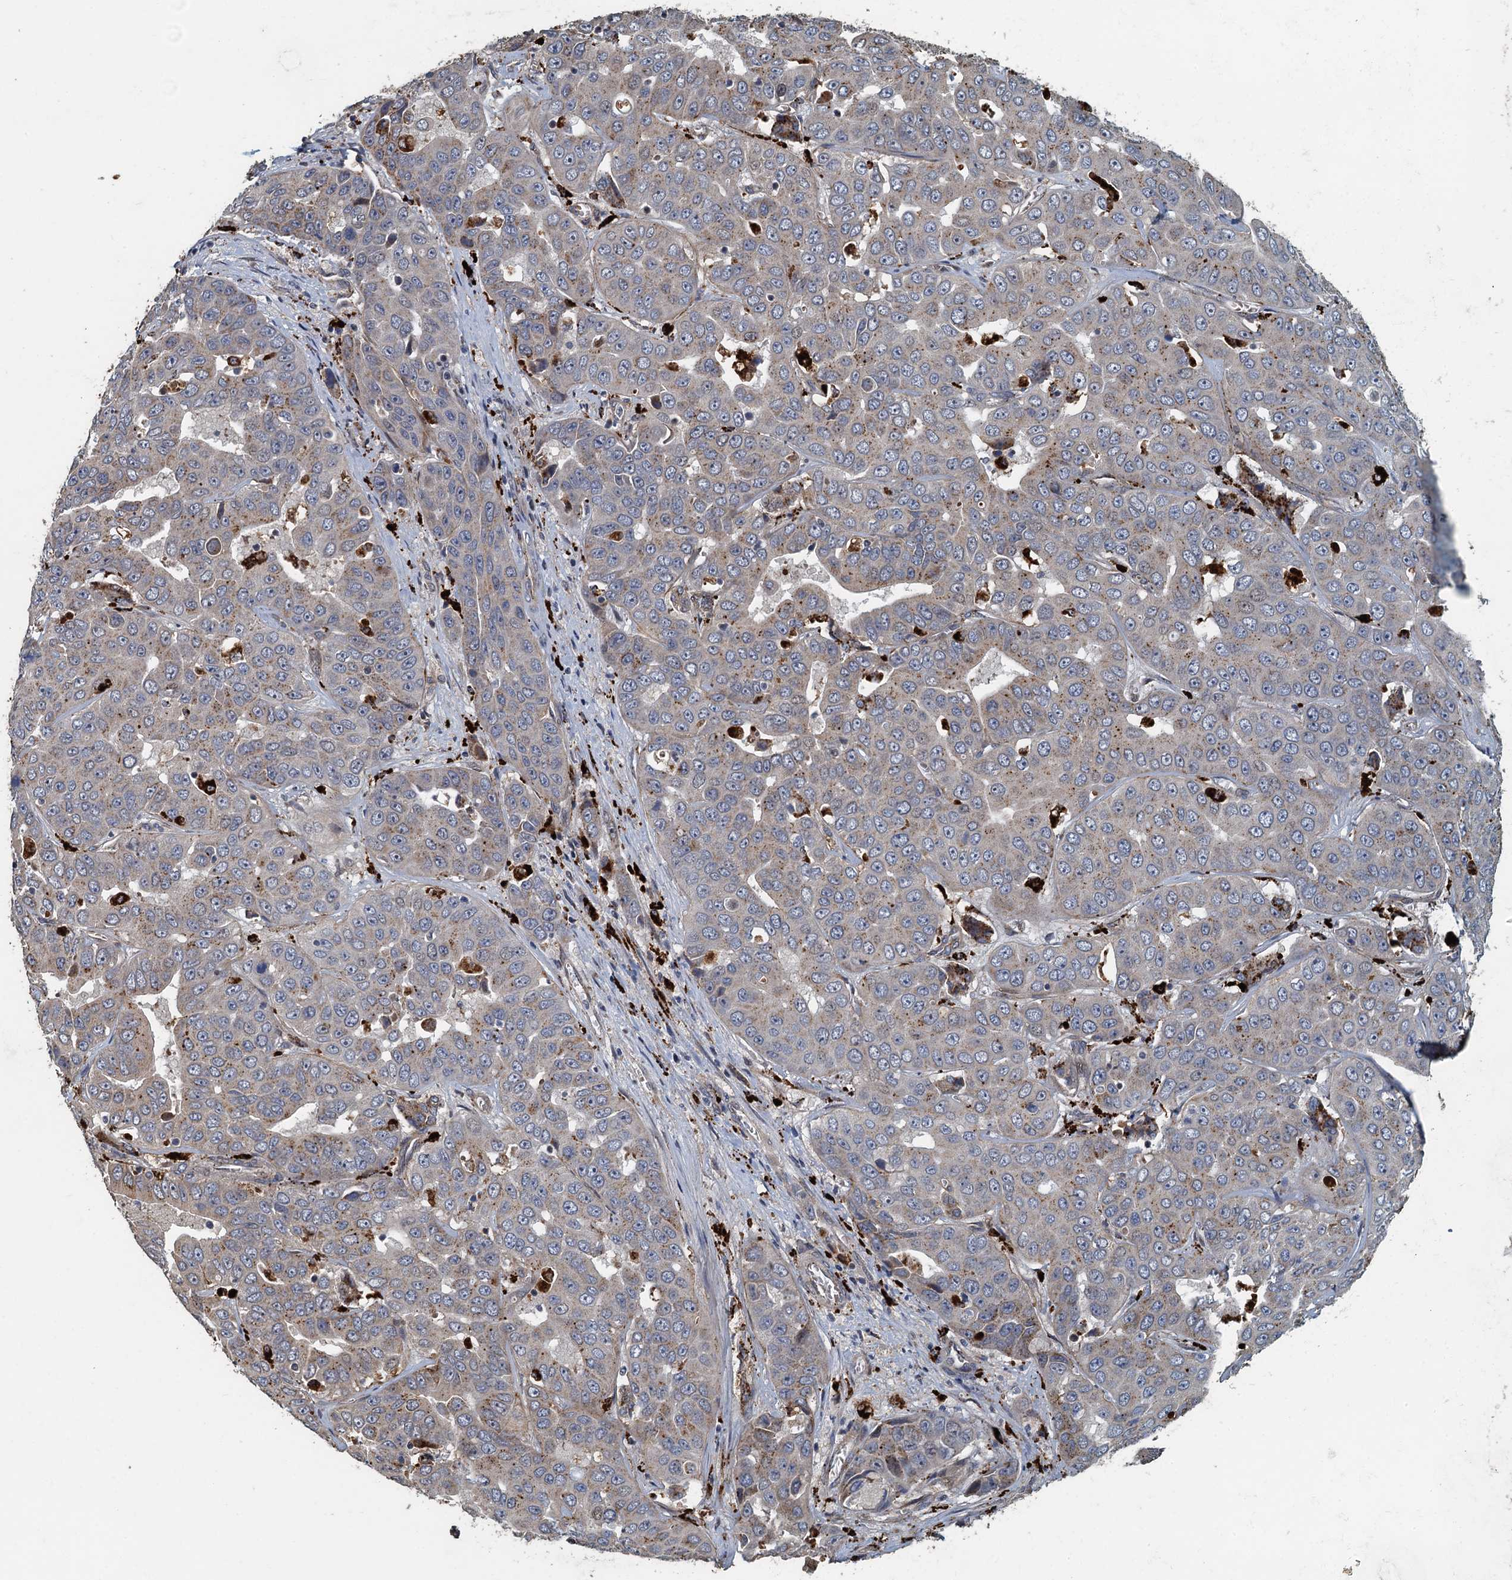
{"staining": {"intensity": "negative", "quantity": "none", "location": "none"}, "tissue": "liver cancer", "cell_type": "Tumor cells", "image_type": "cancer", "snomed": [{"axis": "morphology", "description": "Cholangiocarcinoma"}, {"axis": "topography", "description": "Liver"}], "caption": "Liver cholangiocarcinoma was stained to show a protein in brown. There is no significant expression in tumor cells.", "gene": "AGRN", "patient": {"sex": "female", "age": 52}}